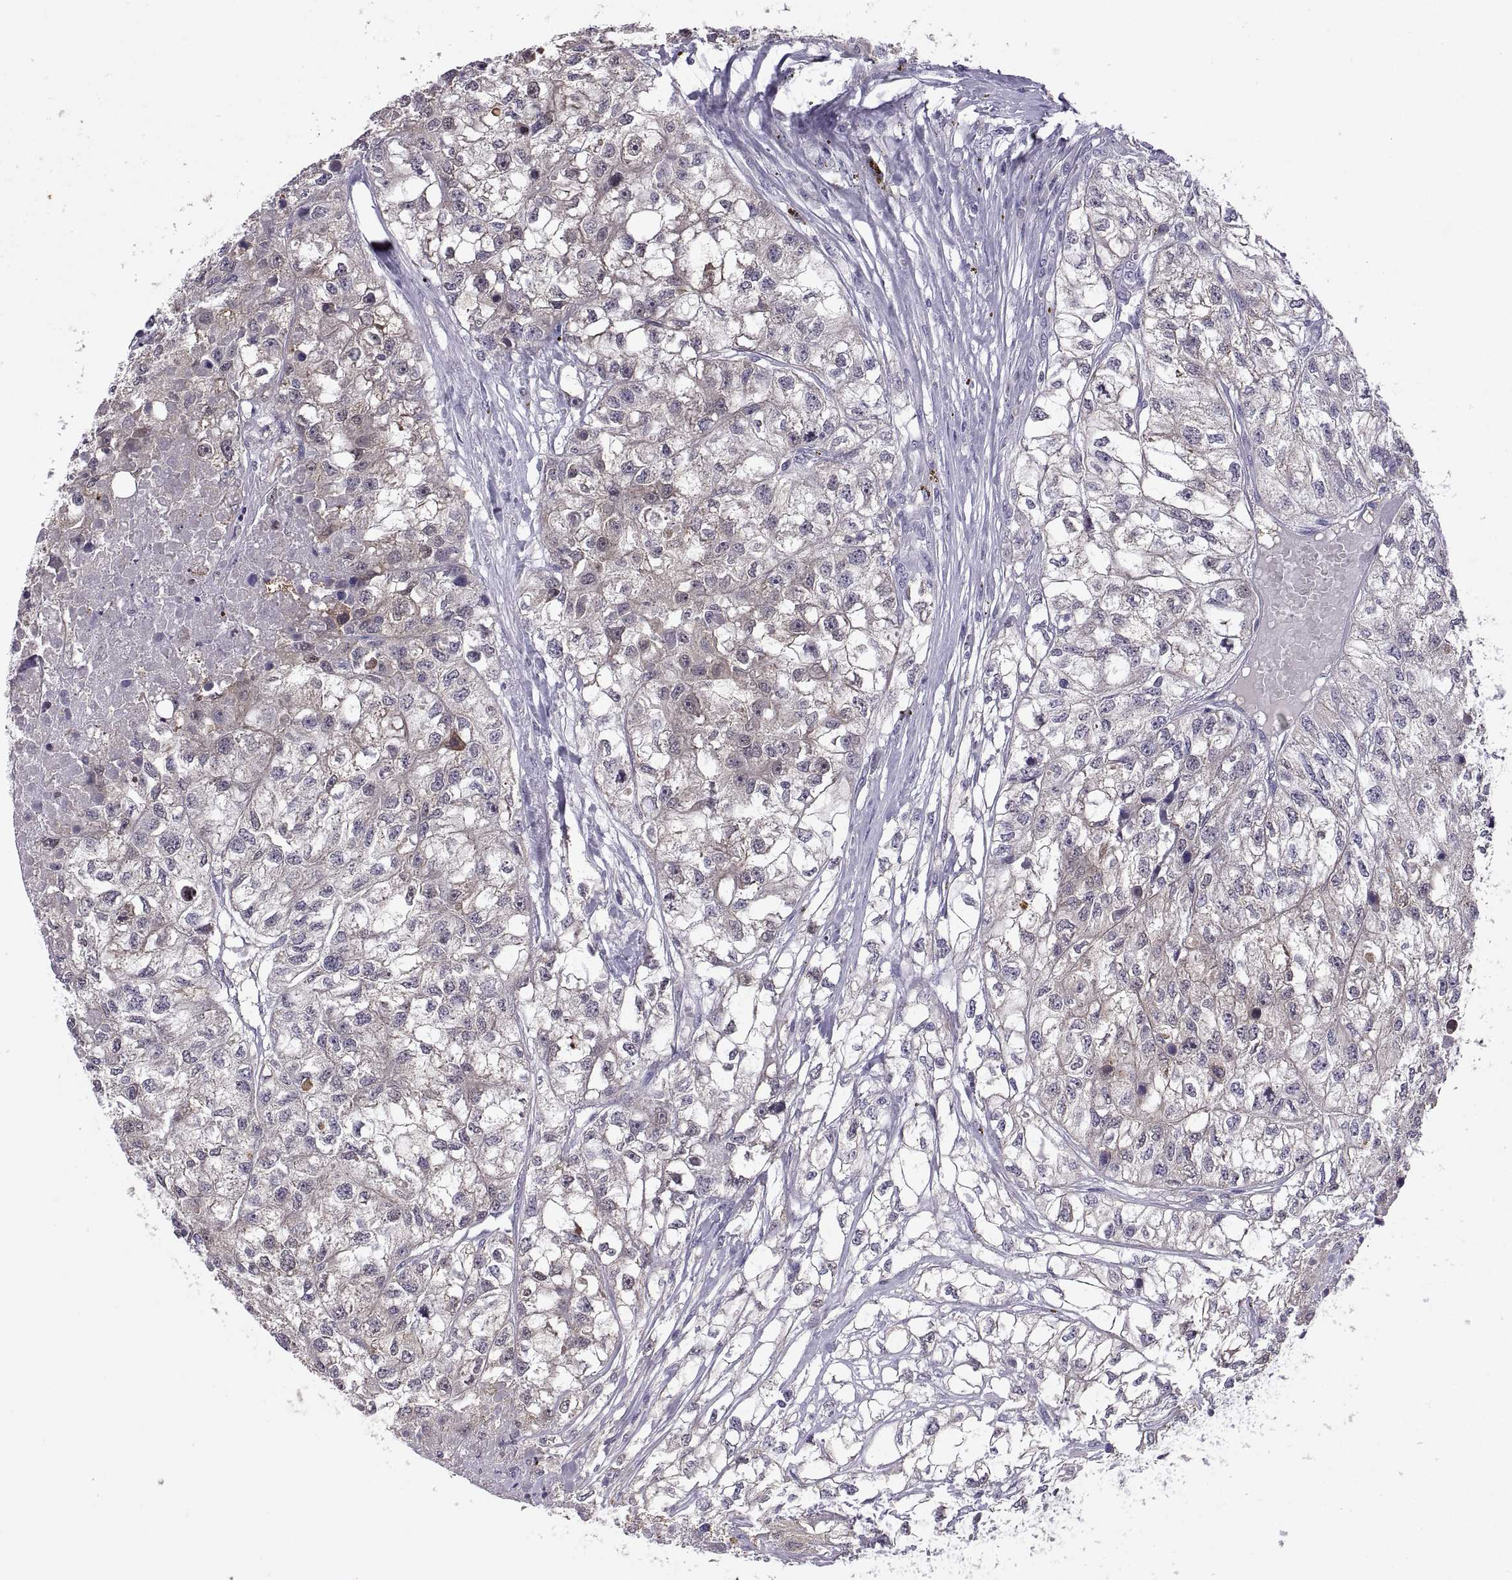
{"staining": {"intensity": "negative", "quantity": "none", "location": "none"}, "tissue": "renal cancer", "cell_type": "Tumor cells", "image_type": "cancer", "snomed": [{"axis": "morphology", "description": "Adenocarcinoma, NOS"}, {"axis": "topography", "description": "Kidney"}], "caption": "An IHC photomicrograph of renal adenocarcinoma is shown. There is no staining in tumor cells of renal adenocarcinoma.", "gene": "FGF9", "patient": {"sex": "male", "age": 56}}